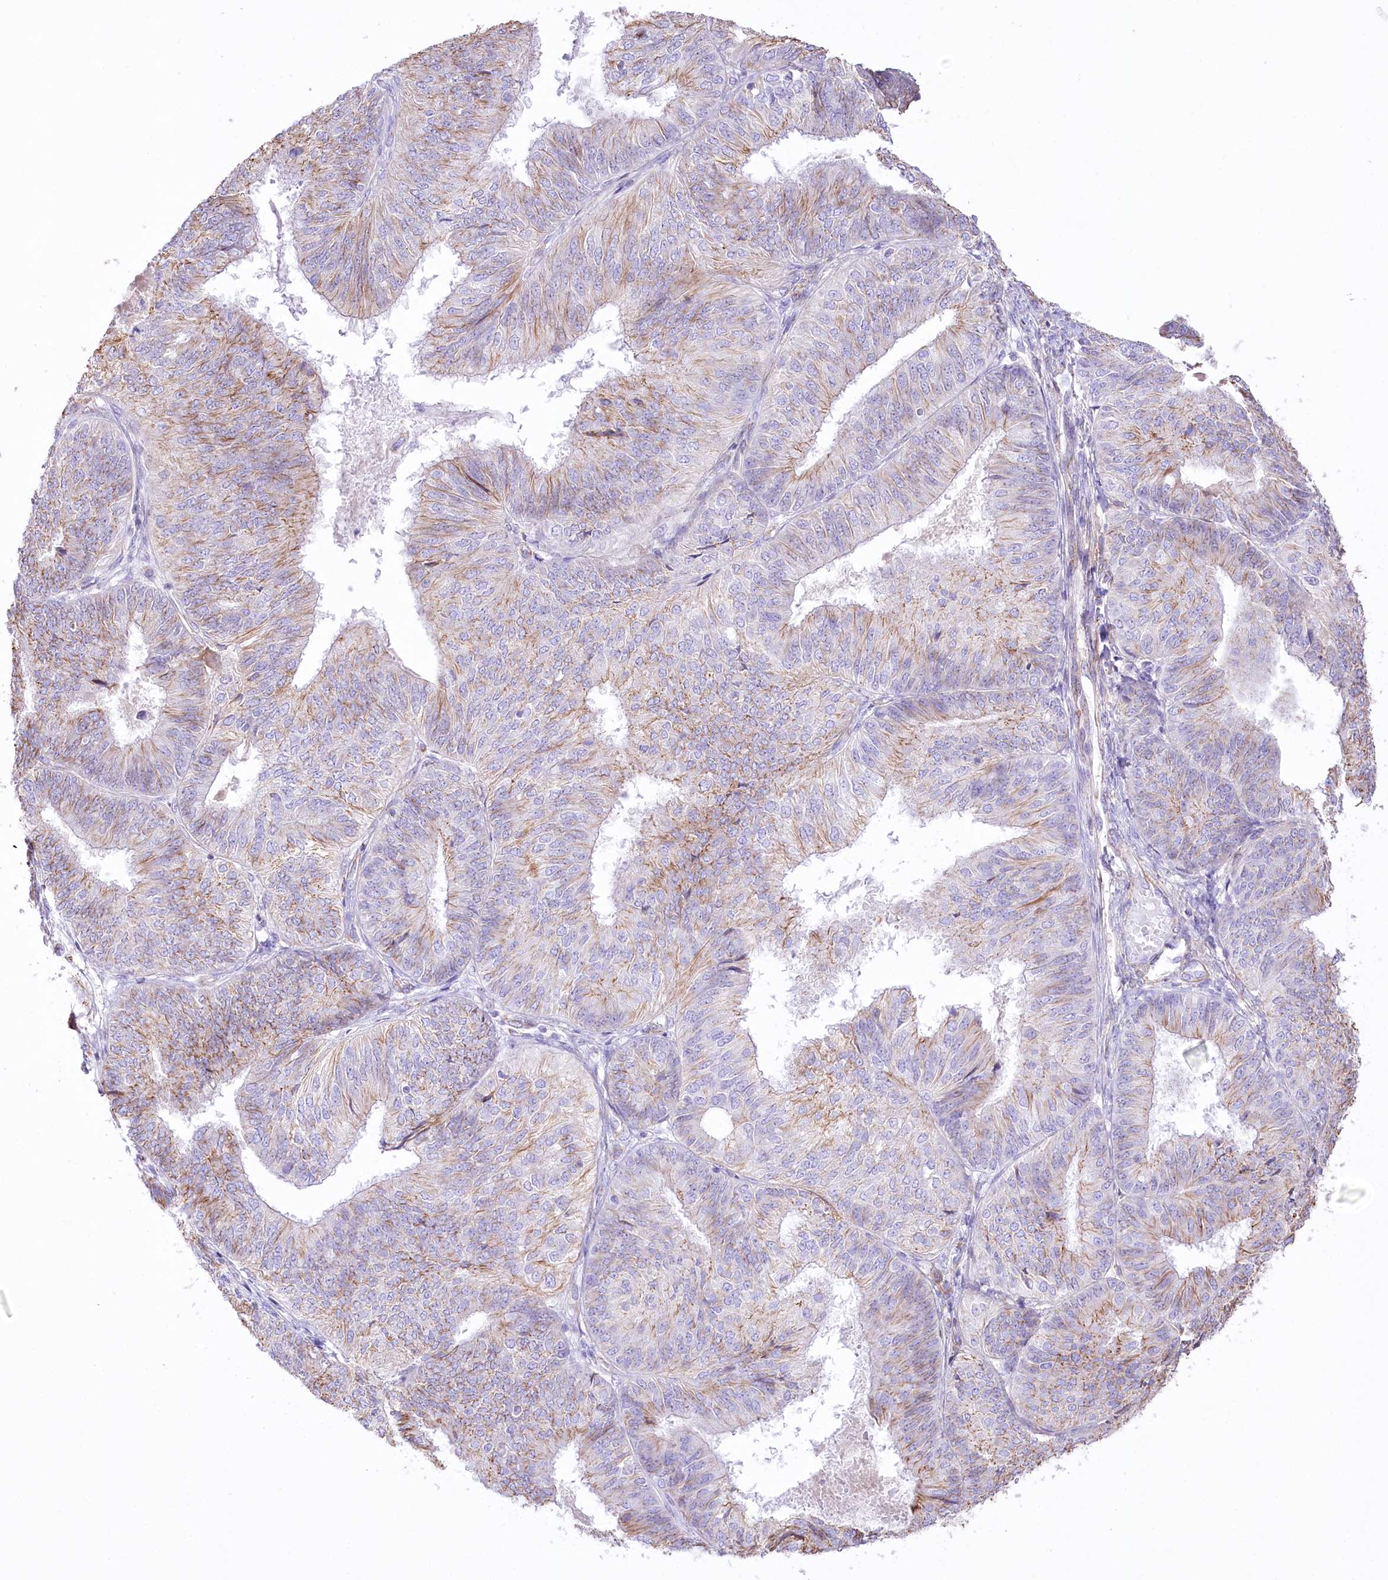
{"staining": {"intensity": "moderate", "quantity": "25%-75%", "location": "cytoplasmic/membranous"}, "tissue": "endometrial cancer", "cell_type": "Tumor cells", "image_type": "cancer", "snomed": [{"axis": "morphology", "description": "Adenocarcinoma, NOS"}, {"axis": "topography", "description": "Endometrium"}], "caption": "Tumor cells reveal medium levels of moderate cytoplasmic/membranous positivity in about 25%-75% of cells in human endometrial adenocarcinoma.", "gene": "FAM216A", "patient": {"sex": "female", "age": 58}}